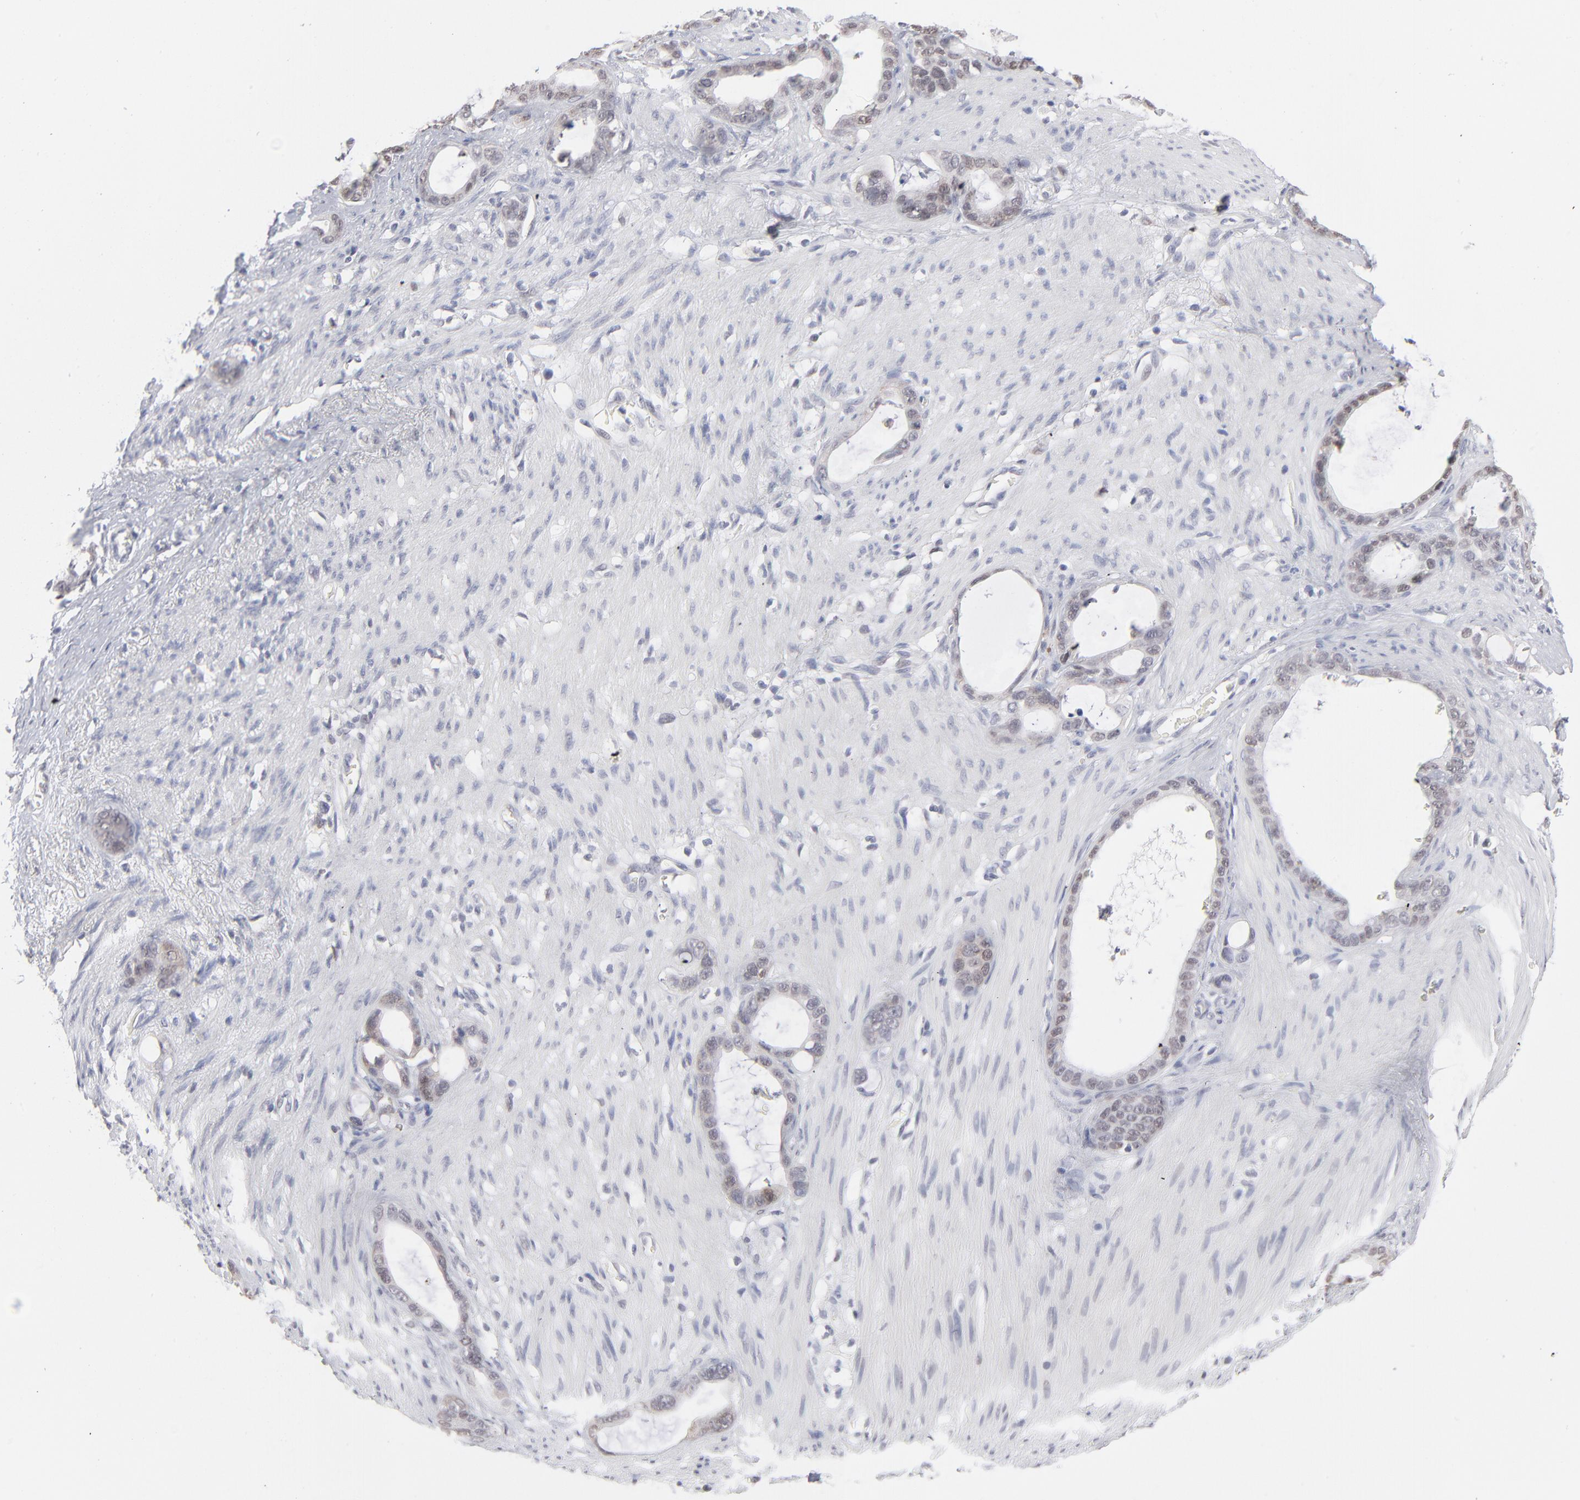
{"staining": {"intensity": "weak", "quantity": "25%-75%", "location": "nuclear"}, "tissue": "stomach cancer", "cell_type": "Tumor cells", "image_type": "cancer", "snomed": [{"axis": "morphology", "description": "Adenocarcinoma, NOS"}, {"axis": "topography", "description": "Stomach"}], "caption": "High-power microscopy captured an immunohistochemistry micrograph of adenocarcinoma (stomach), revealing weak nuclear expression in about 25%-75% of tumor cells.", "gene": "RBM3", "patient": {"sex": "female", "age": 75}}